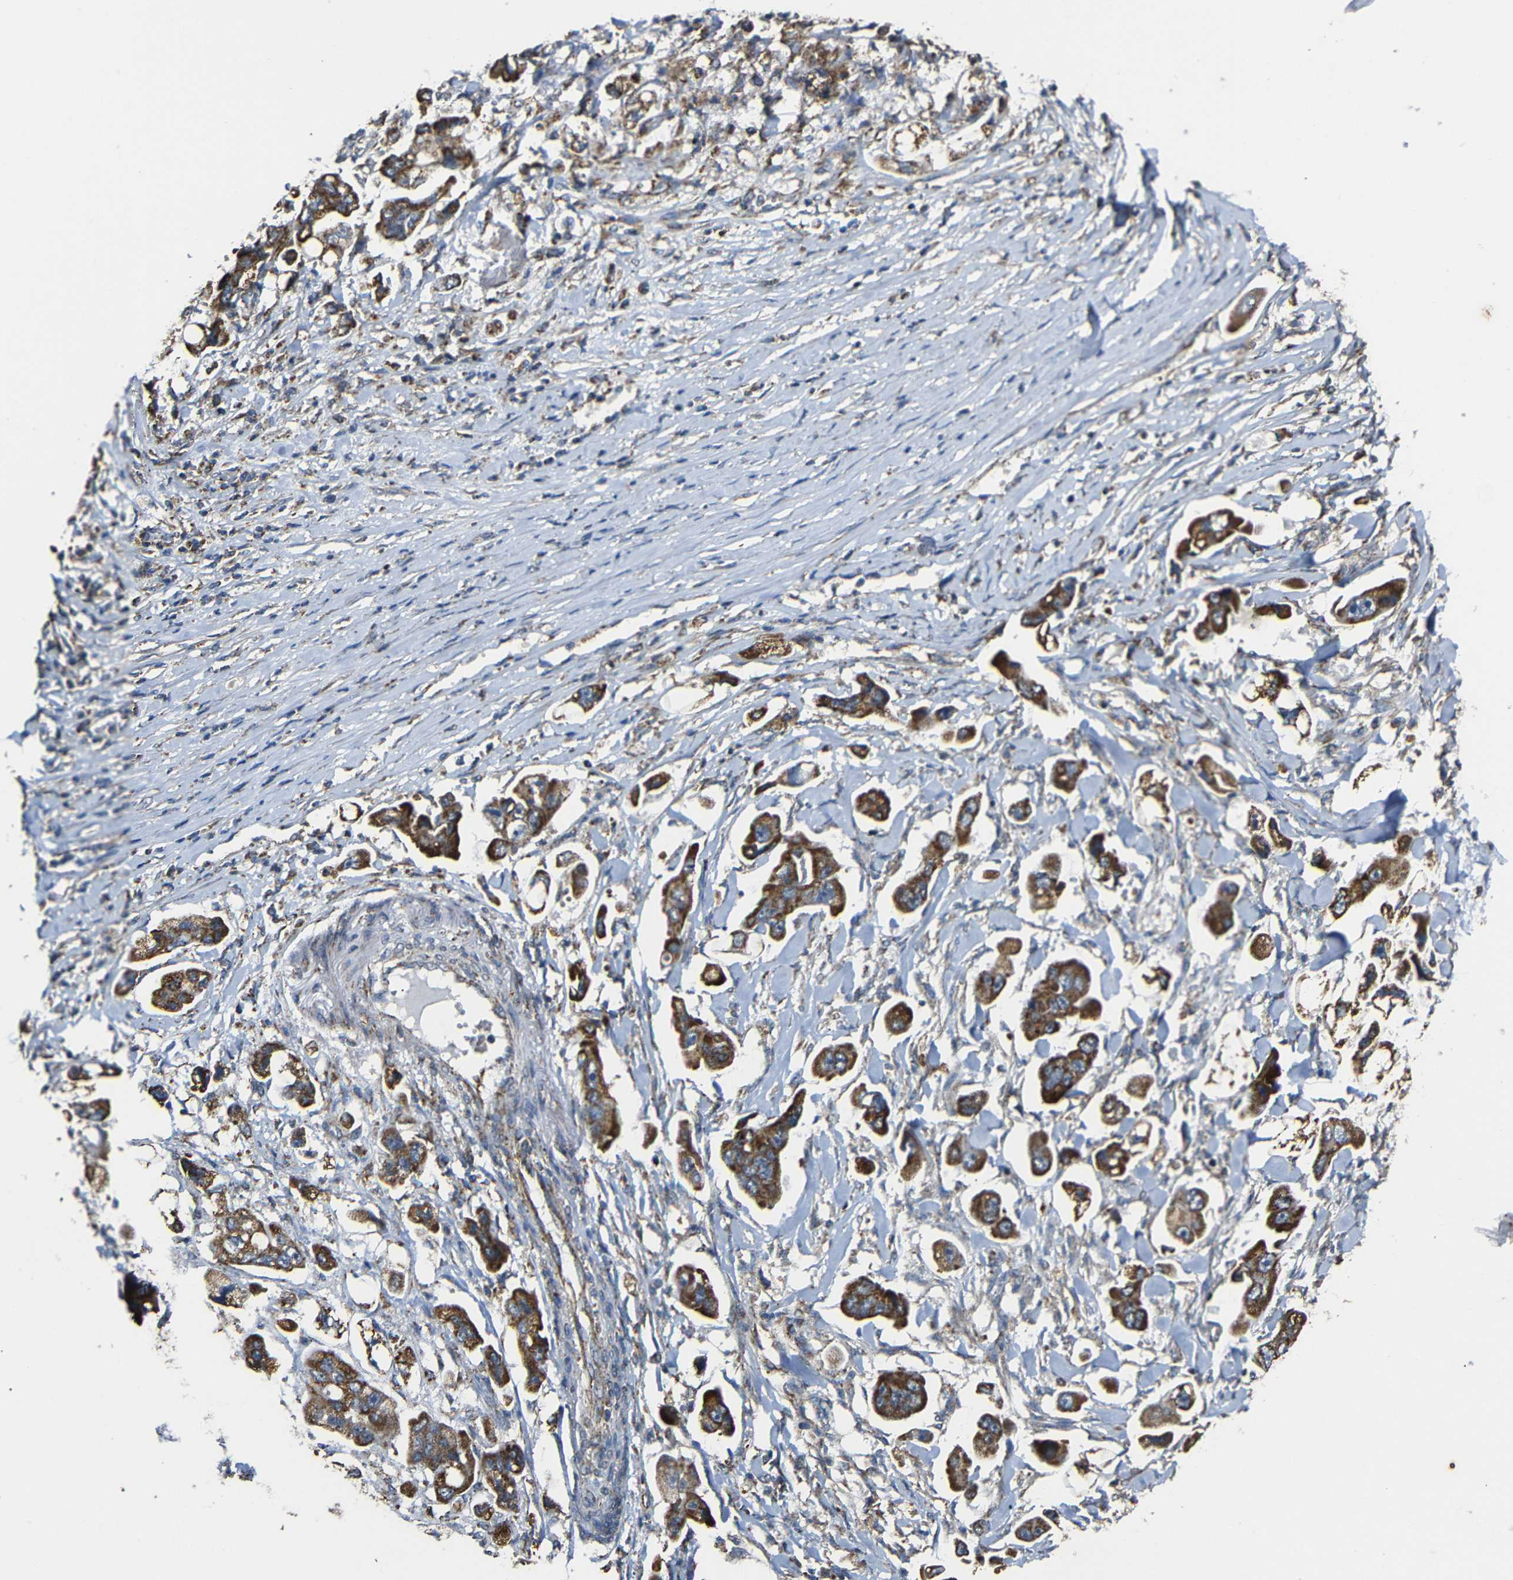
{"staining": {"intensity": "strong", "quantity": ">75%", "location": "cytoplasmic/membranous"}, "tissue": "stomach cancer", "cell_type": "Tumor cells", "image_type": "cancer", "snomed": [{"axis": "morphology", "description": "Adenocarcinoma, NOS"}, {"axis": "topography", "description": "Stomach"}], "caption": "Stomach cancer (adenocarcinoma) stained with a brown dye displays strong cytoplasmic/membranous positive positivity in about >75% of tumor cells.", "gene": "NR3C2", "patient": {"sex": "male", "age": 62}}